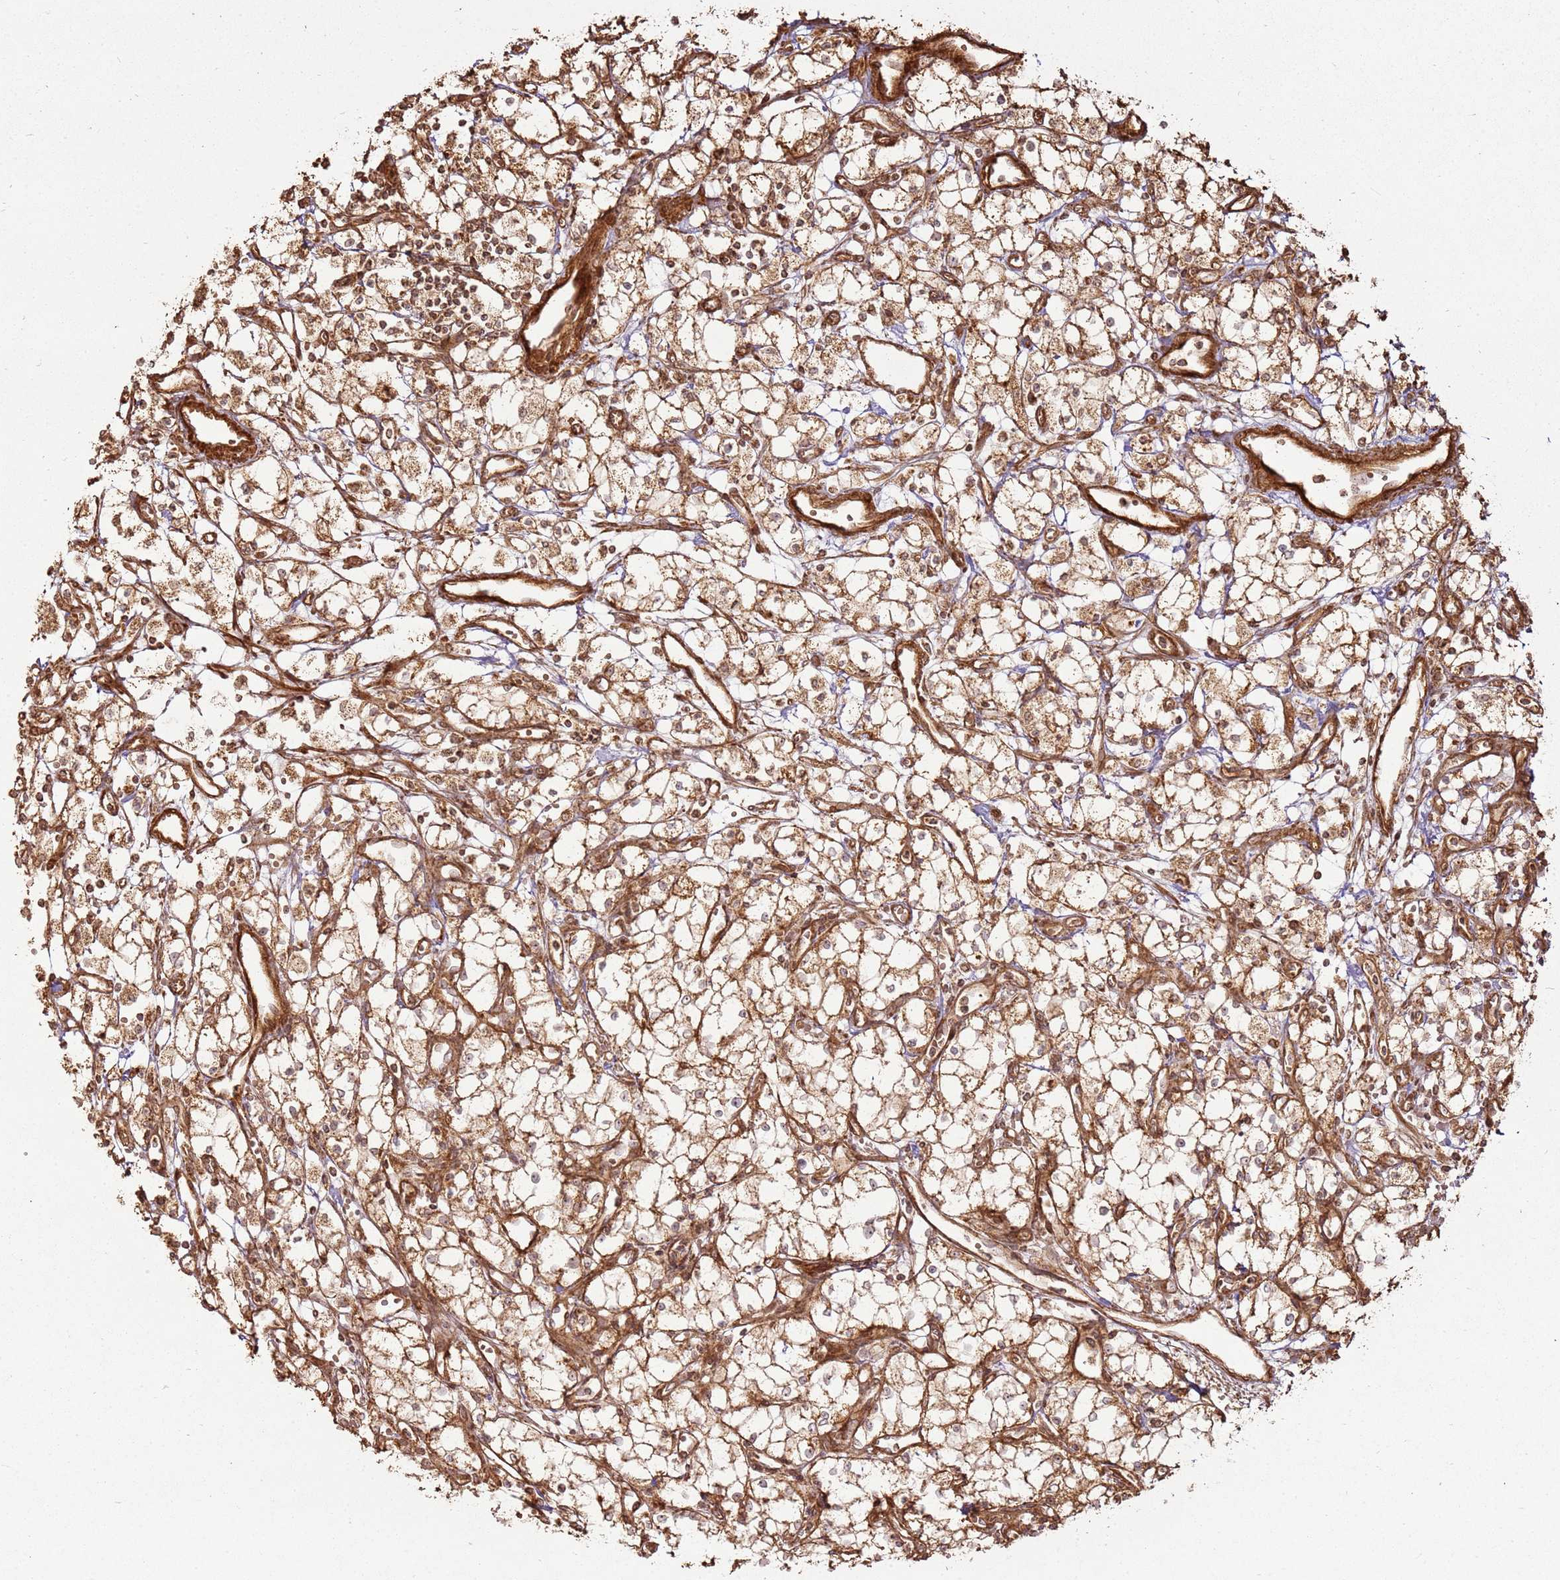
{"staining": {"intensity": "moderate", "quantity": ">75%", "location": "cytoplasmic/membranous"}, "tissue": "renal cancer", "cell_type": "Tumor cells", "image_type": "cancer", "snomed": [{"axis": "morphology", "description": "Adenocarcinoma, NOS"}, {"axis": "topography", "description": "Kidney"}], "caption": "This image reveals IHC staining of renal cancer (adenocarcinoma), with medium moderate cytoplasmic/membranous positivity in about >75% of tumor cells.", "gene": "MRPS6", "patient": {"sex": "male", "age": 59}}